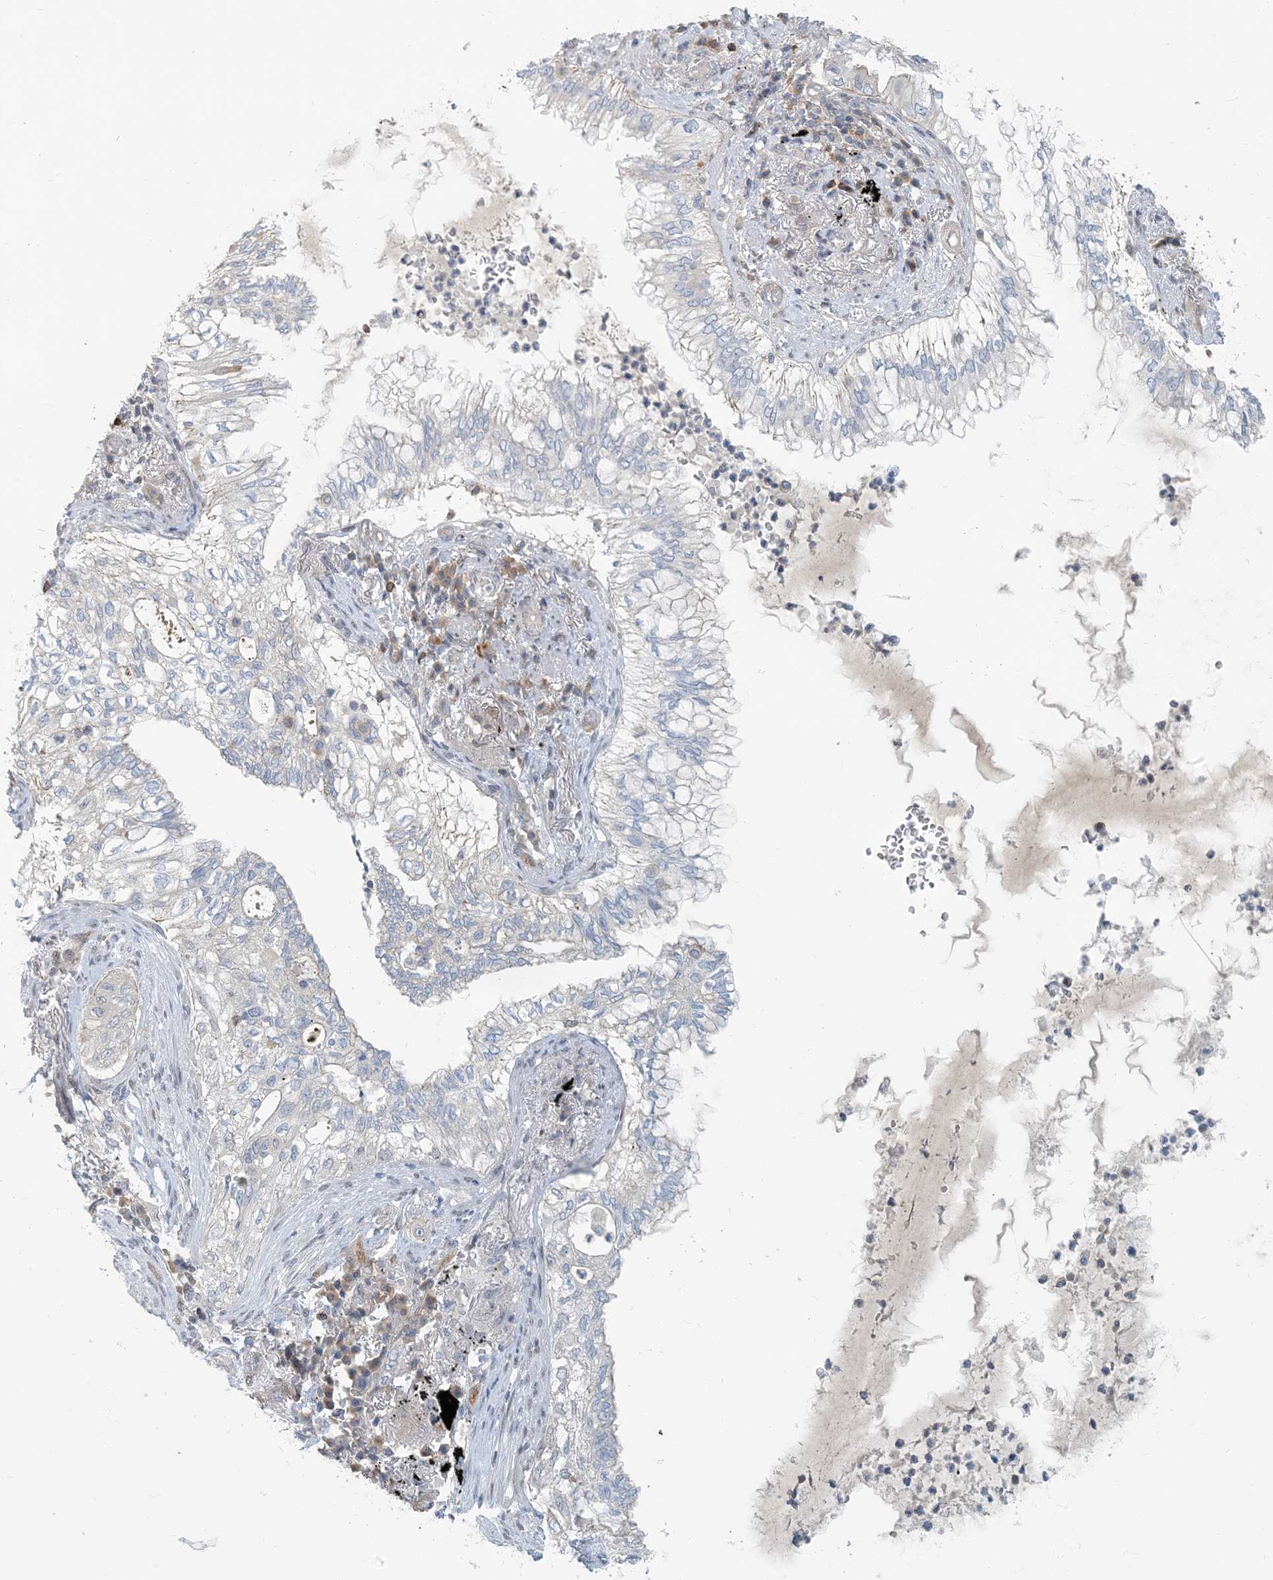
{"staining": {"intensity": "weak", "quantity": "<25%", "location": "cytoplasmic/membranous"}, "tissue": "lung cancer", "cell_type": "Tumor cells", "image_type": "cancer", "snomed": [{"axis": "morphology", "description": "Adenocarcinoma, NOS"}, {"axis": "topography", "description": "Lung"}], "caption": "A high-resolution photomicrograph shows IHC staining of lung cancer, which displays no significant expression in tumor cells. (DAB IHC with hematoxylin counter stain).", "gene": "ZC3H12A", "patient": {"sex": "female", "age": 70}}